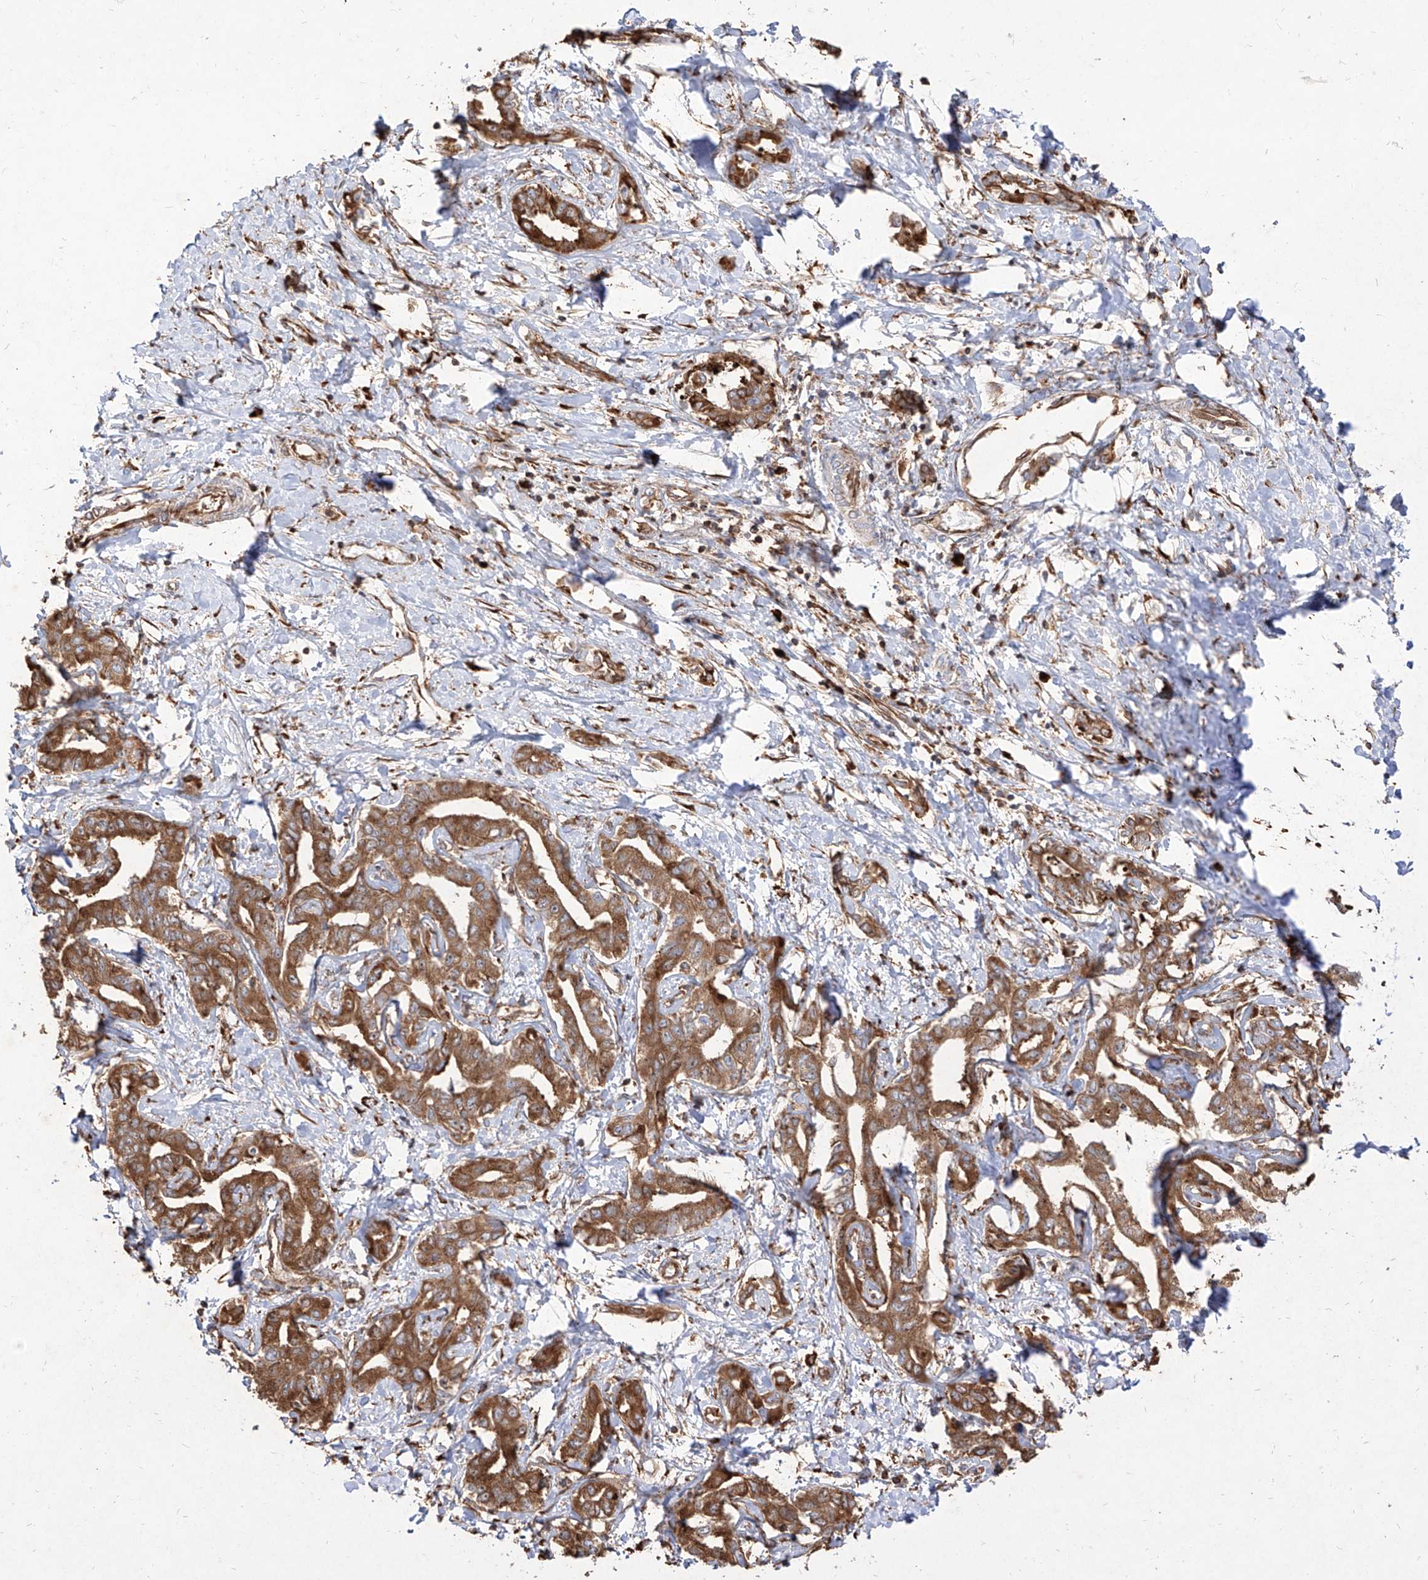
{"staining": {"intensity": "strong", "quantity": ">75%", "location": "cytoplasmic/membranous"}, "tissue": "liver cancer", "cell_type": "Tumor cells", "image_type": "cancer", "snomed": [{"axis": "morphology", "description": "Cholangiocarcinoma"}, {"axis": "topography", "description": "Liver"}], "caption": "Immunohistochemical staining of liver cholangiocarcinoma demonstrates high levels of strong cytoplasmic/membranous expression in approximately >75% of tumor cells.", "gene": "RPS25", "patient": {"sex": "male", "age": 59}}